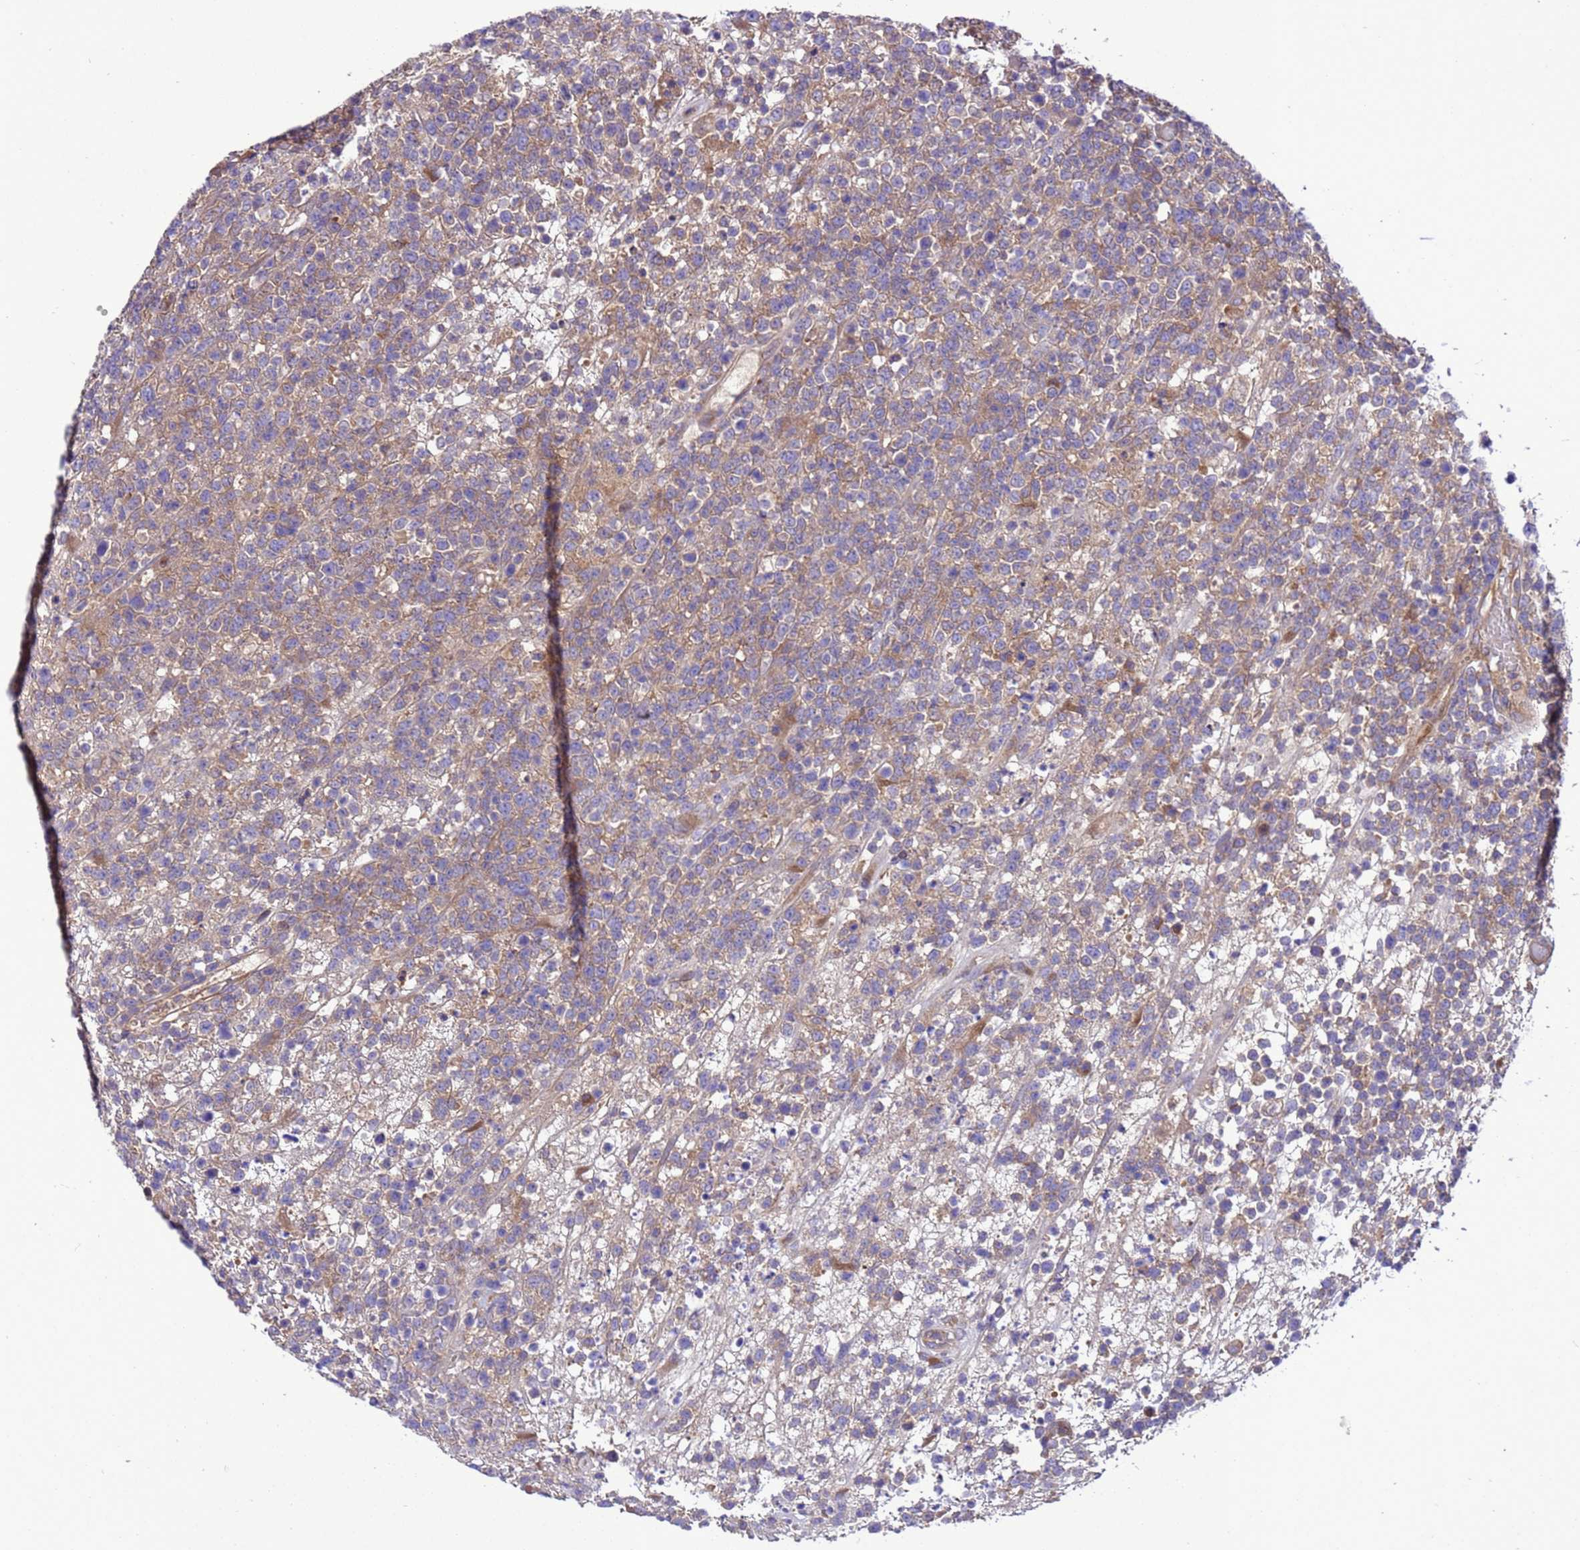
{"staining": {"intensity": "weak", "quantity": "25%-75%", "location": "cytoplasmic/membranous"}, "tissue": "lymphoma", "cell_type": "Tumor cells", "image_type": "cancer", "snomed": [{"axis": "morphology", "description": "Malignant lymphoma, non-Hodgkin's type, High grade"}, {"axis": "topography", "description": "Colon"}], "caption": "High-magnification brightfield microscopy of lymphoma stained with DAB (brown) and counterstained with hematoxylin (blue). tumor cells exhibit weak cytoplasmic/membranous expression is present in about25%-75% of cells.", "gene": "RABEP2", "patient": {"sex": "female", "age": 53}}